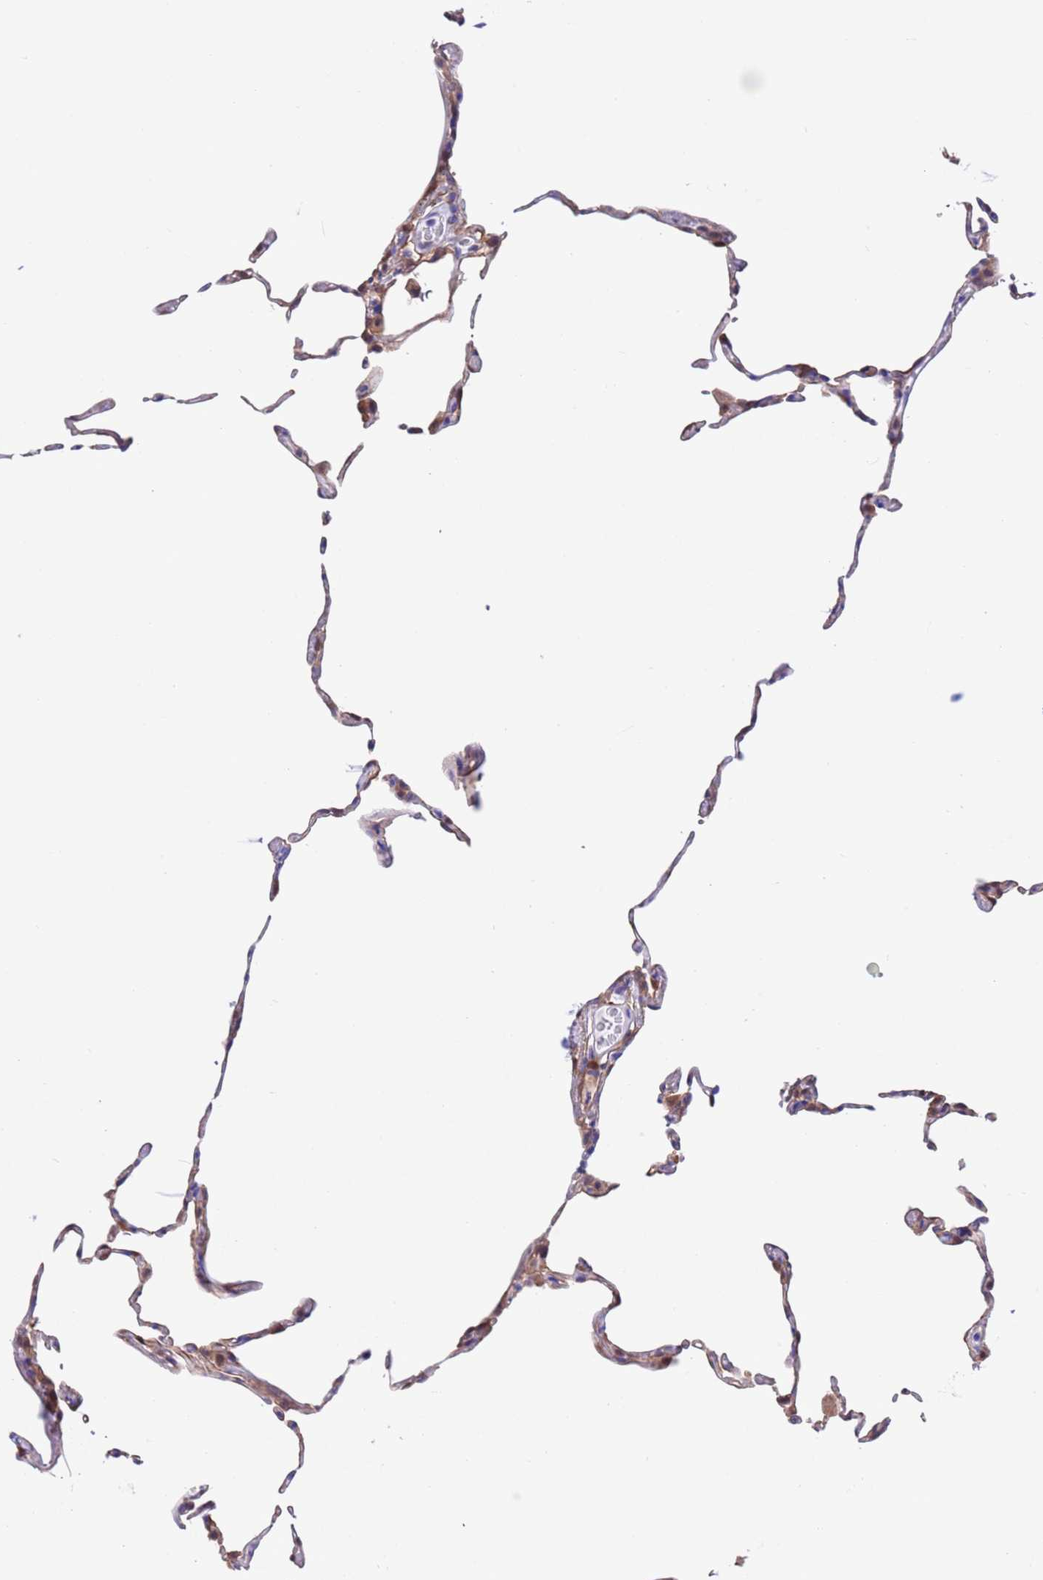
{"staining": {"intensity": "moderate", "quantity": "<25%", "location": "cytoplasmic/membranous"}, "tissue": "lung", "cell_type": "Alveolar cells", "image_type": "normal", "snomed": [{"axis": "morphology", "description": "Normal tissue, NOS"}, {"axis": "topography", "description": "Lung"}], "caption": "Lung stained with a brown dye shows moderate cytoplasmic/membranous positive expression in about <25% of alveolar cells.", "gene": "C6orf47", "patient": {"sex": "female", "age": 57}}